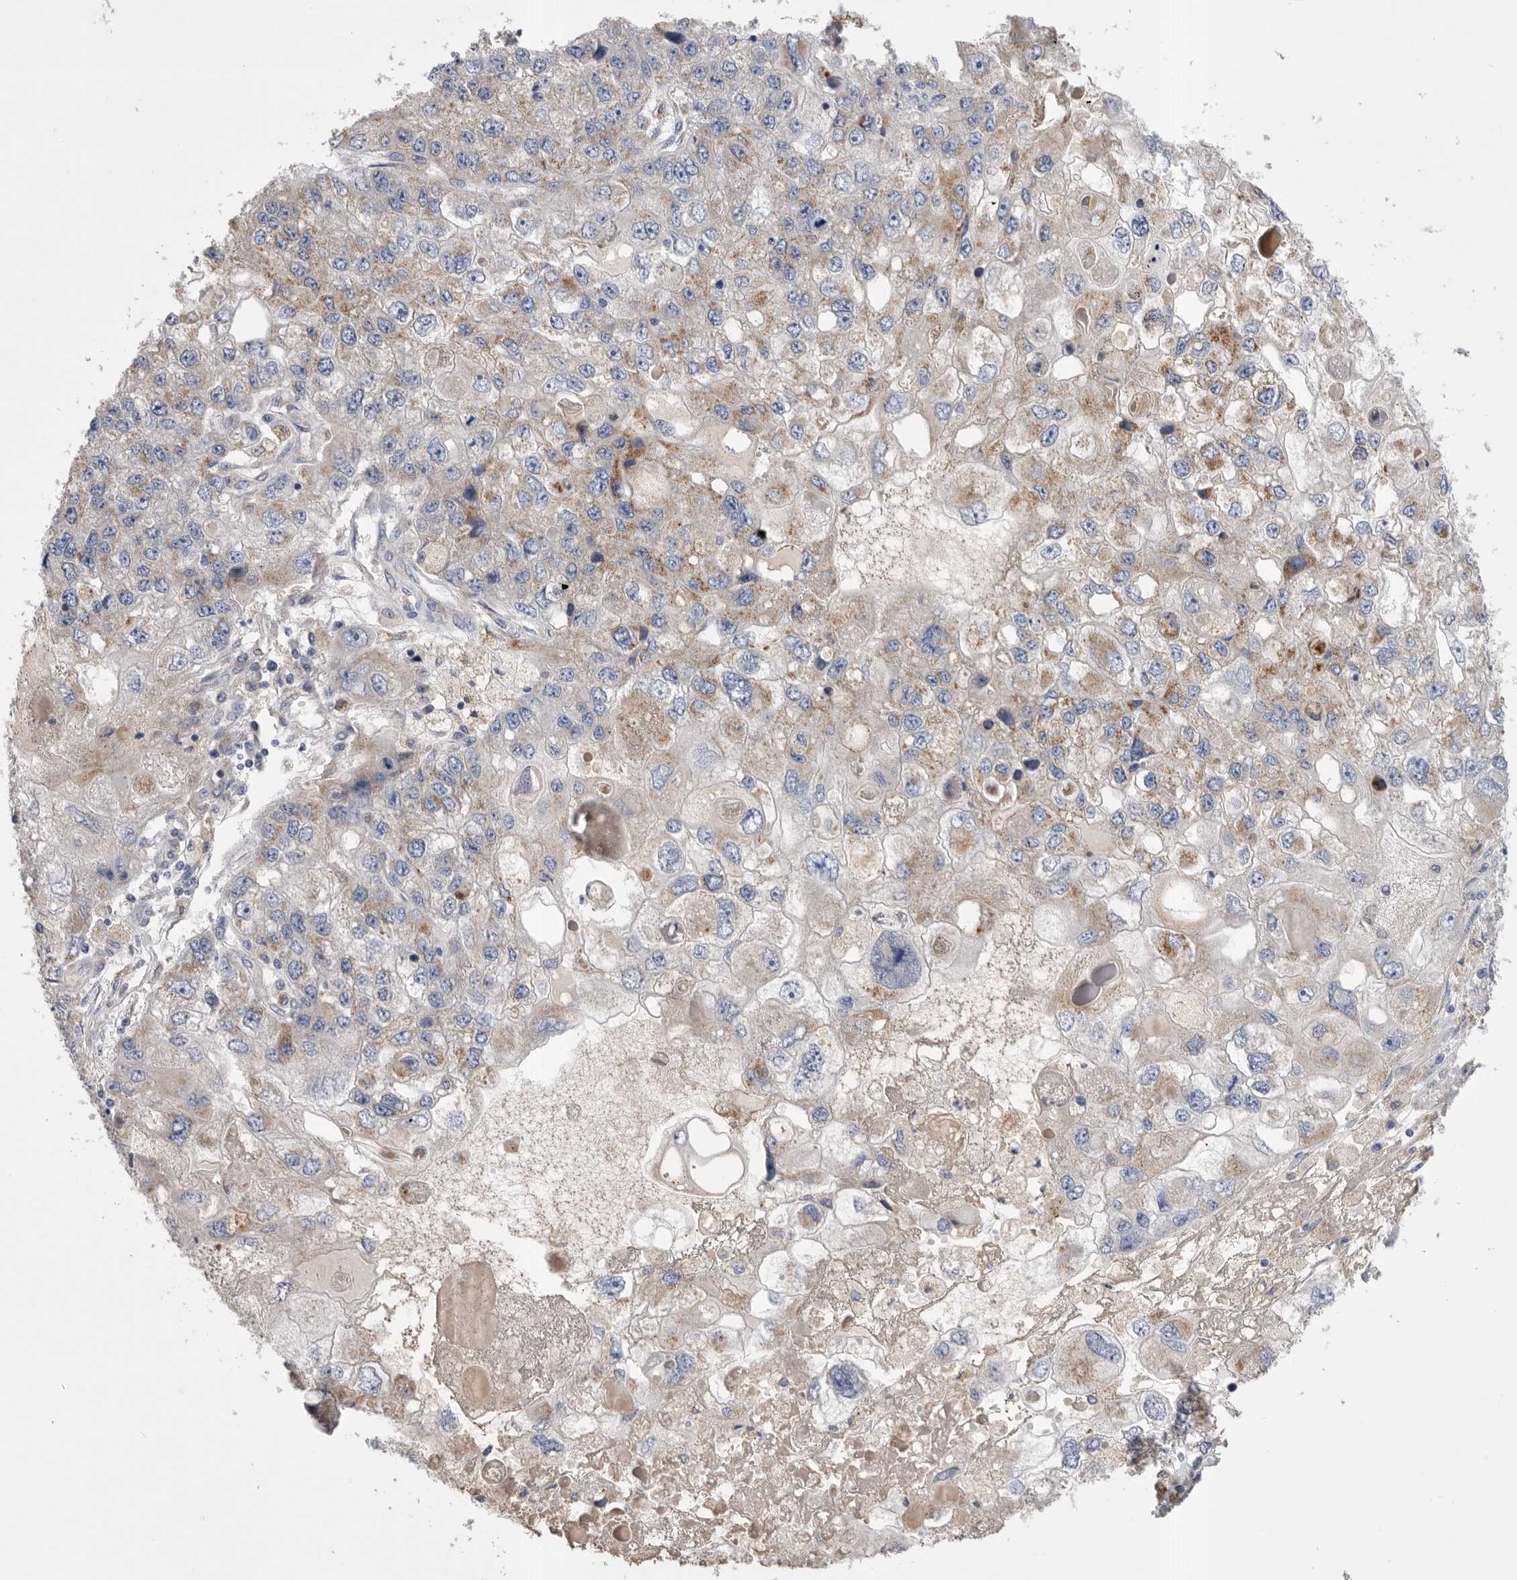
{"staining": {"intensity": "moderate", "quantity": "25%-75%", "location": "cytoplasmic/membranous"}, "tissue": "endometrial cancer", "cell_type": "Tumor cells", "image_type": "cancer", "snomed": [{"axis": "morphology", "description": "Adenocarcinoma, NOS"}, {"axis": "topography", "description": "Endometrium"}], "caption": "DAB (3,3'-diaminobenzidine) immunohistochemical staining of human endometrial cancer (adenocarcinoma) shows moderate cytoplasmic/membranous protein positivity in approximately 25%-75% of tumor cells.", "gene": "CCDC126", "patient": {"sex": "female", "age": 49}}